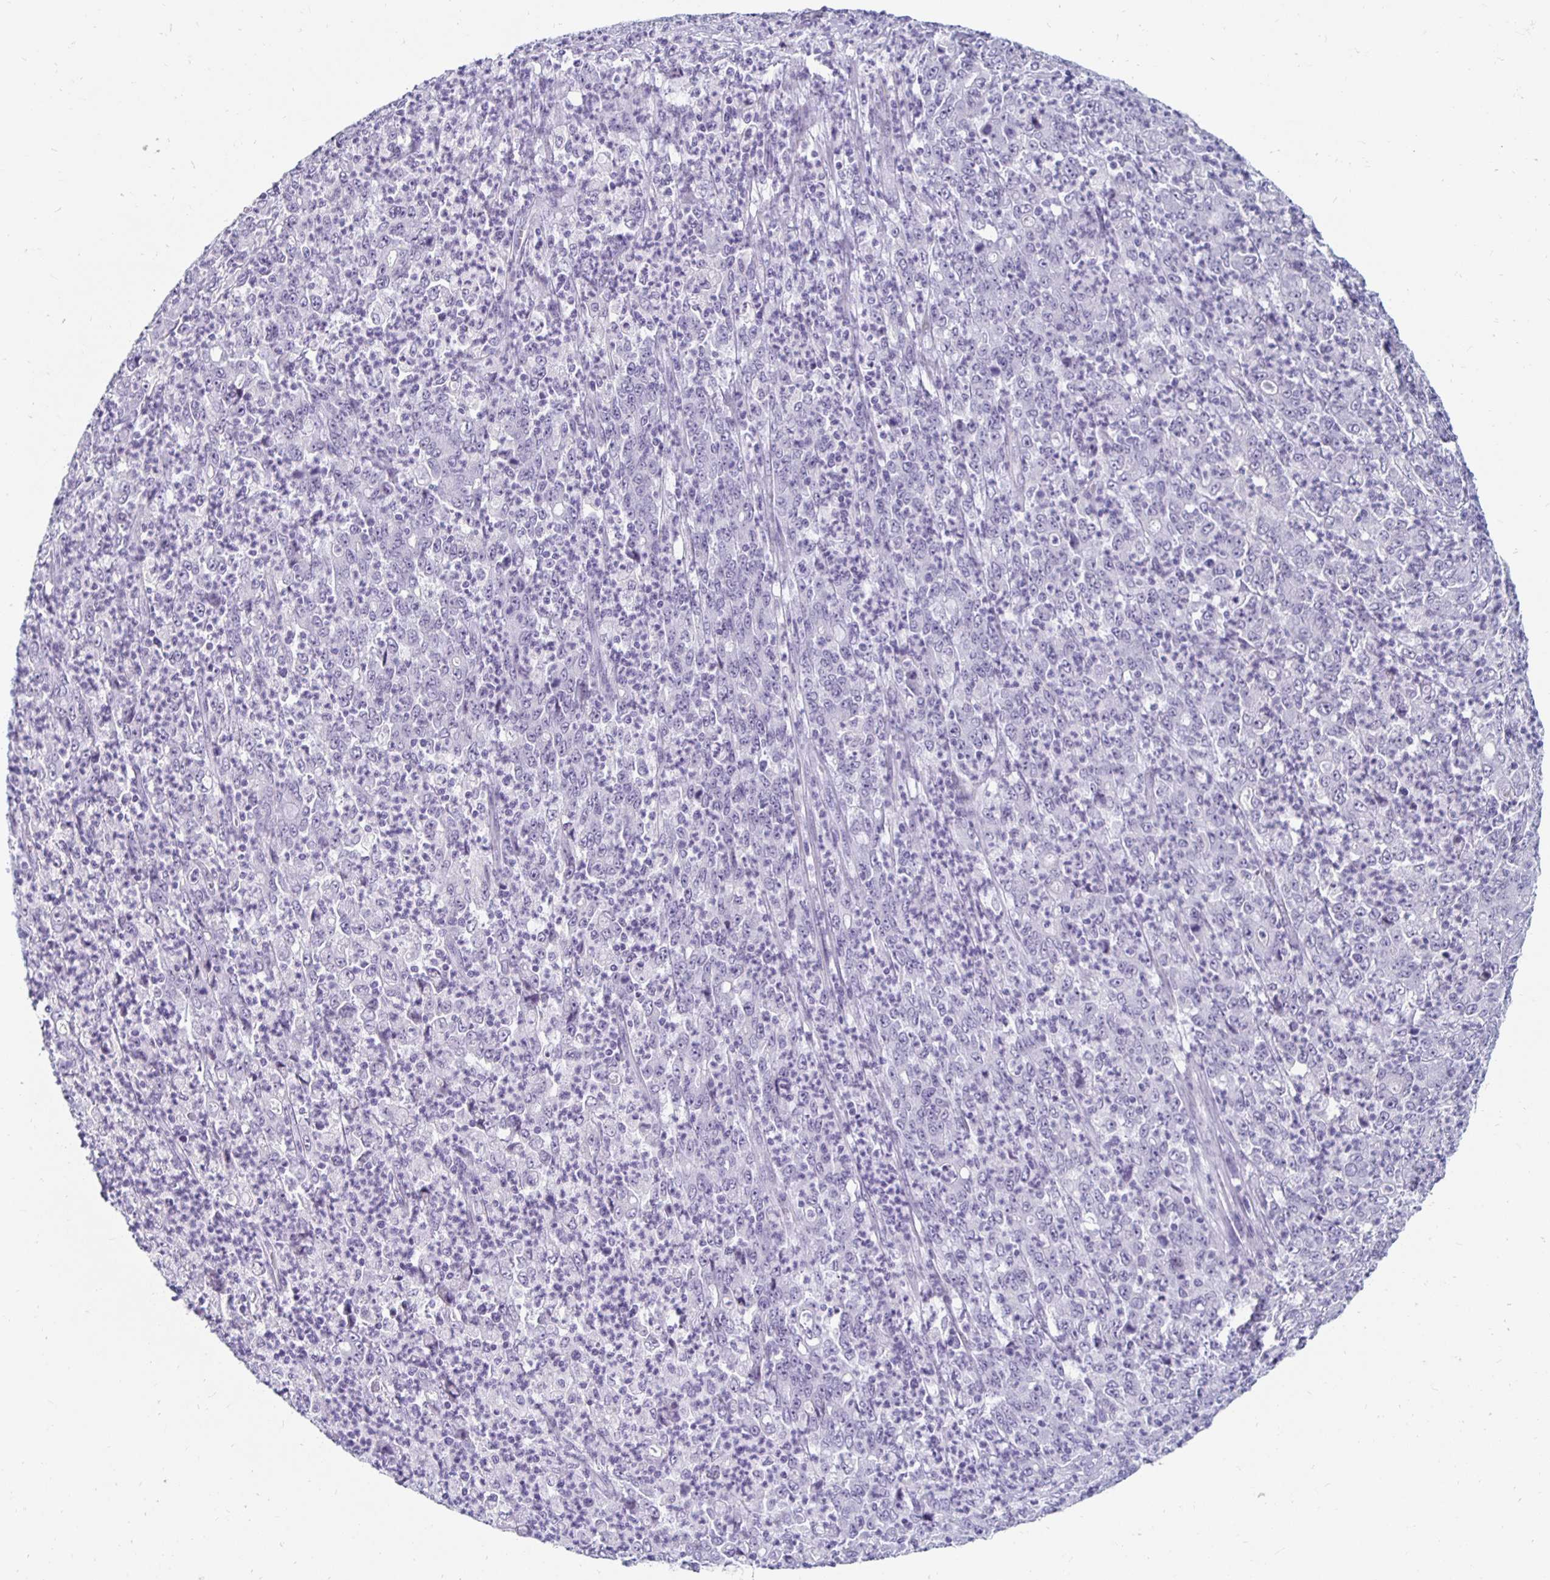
{"staining": {"intensity": "negative", "quantity": "none", "location": "none"}, "tissue": "stomach cancer", "cell_type": "Tumor cells", "image_type": "cancer", "snomed": [{"axis": "morphology", "description": "Adenocarcinoma, NOS"}, {"axis": "topography", "description": "Stomach, lower"}], "caption": "Immunohistochemical staining of human stomach cancer shows no significant staining in tumor cells.", "gene": "KCNQ2", "patient": {"sex": "female", "age": 71}}